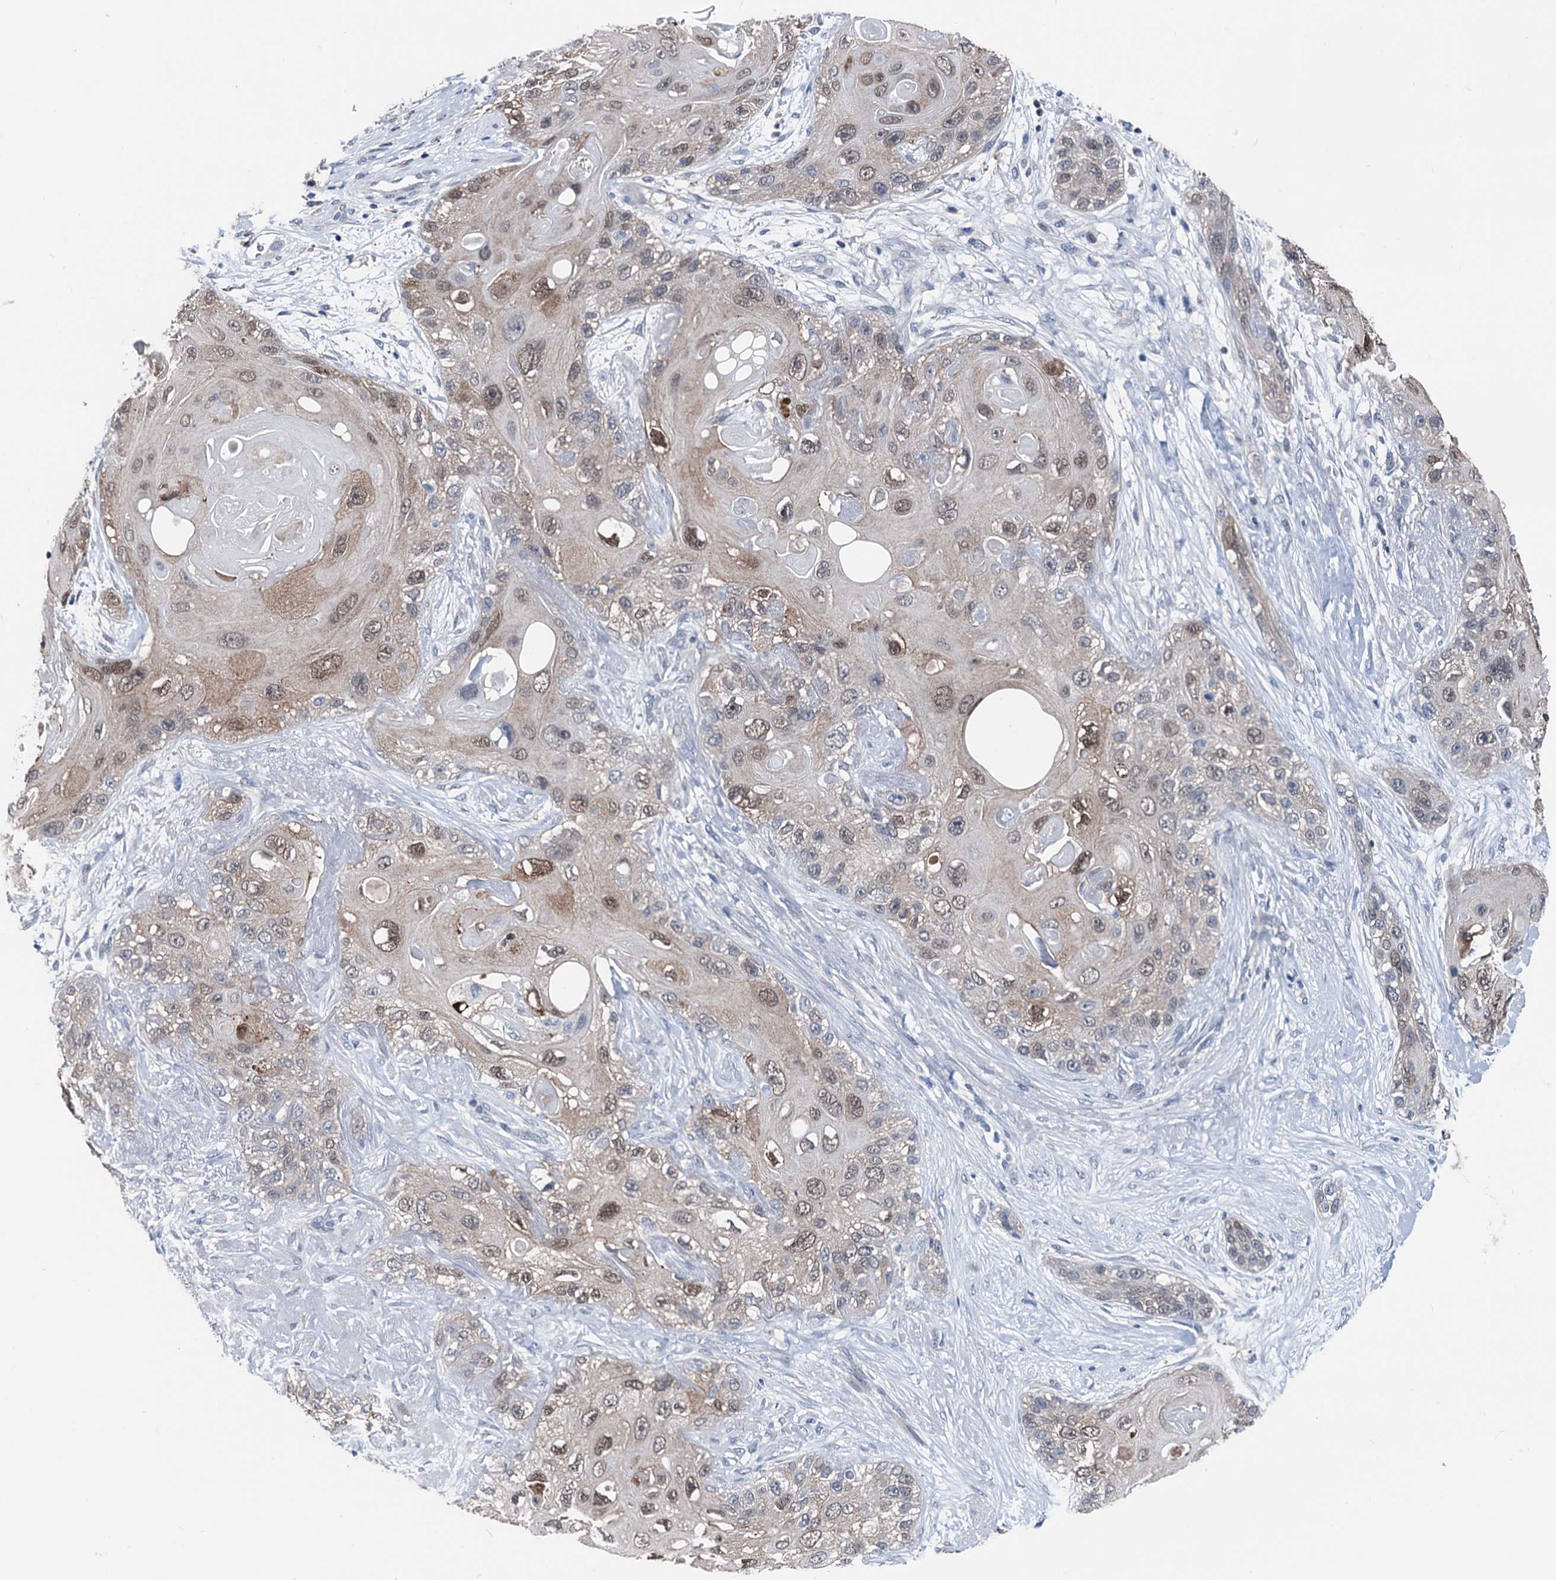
{"staining": {"intensity": "weak", "quantity": ">75%", "location": "cytoplasmic/membranous,nuclear"}, "tissue": "skin cancer", "cell_type": "Tumor cells", "image_type": "cancer", "snomed": [{"axis": "morphology", "description": "Normal tissue, NOS"}, {"axis": "morphology", "description": "Squamous cell carcinoma, NOS"}, {"axis": "topography", "description": "Skin"}], "caption": "Immunohistochemical staining of skin cancer reveals weak cytoplasmic/membranous and nuclear protein staining in approximately >75% of tumor cells. Nuclei are stained in blue.", "gene": "GLO1", "patient": {"sex": "male", "age": 72}}